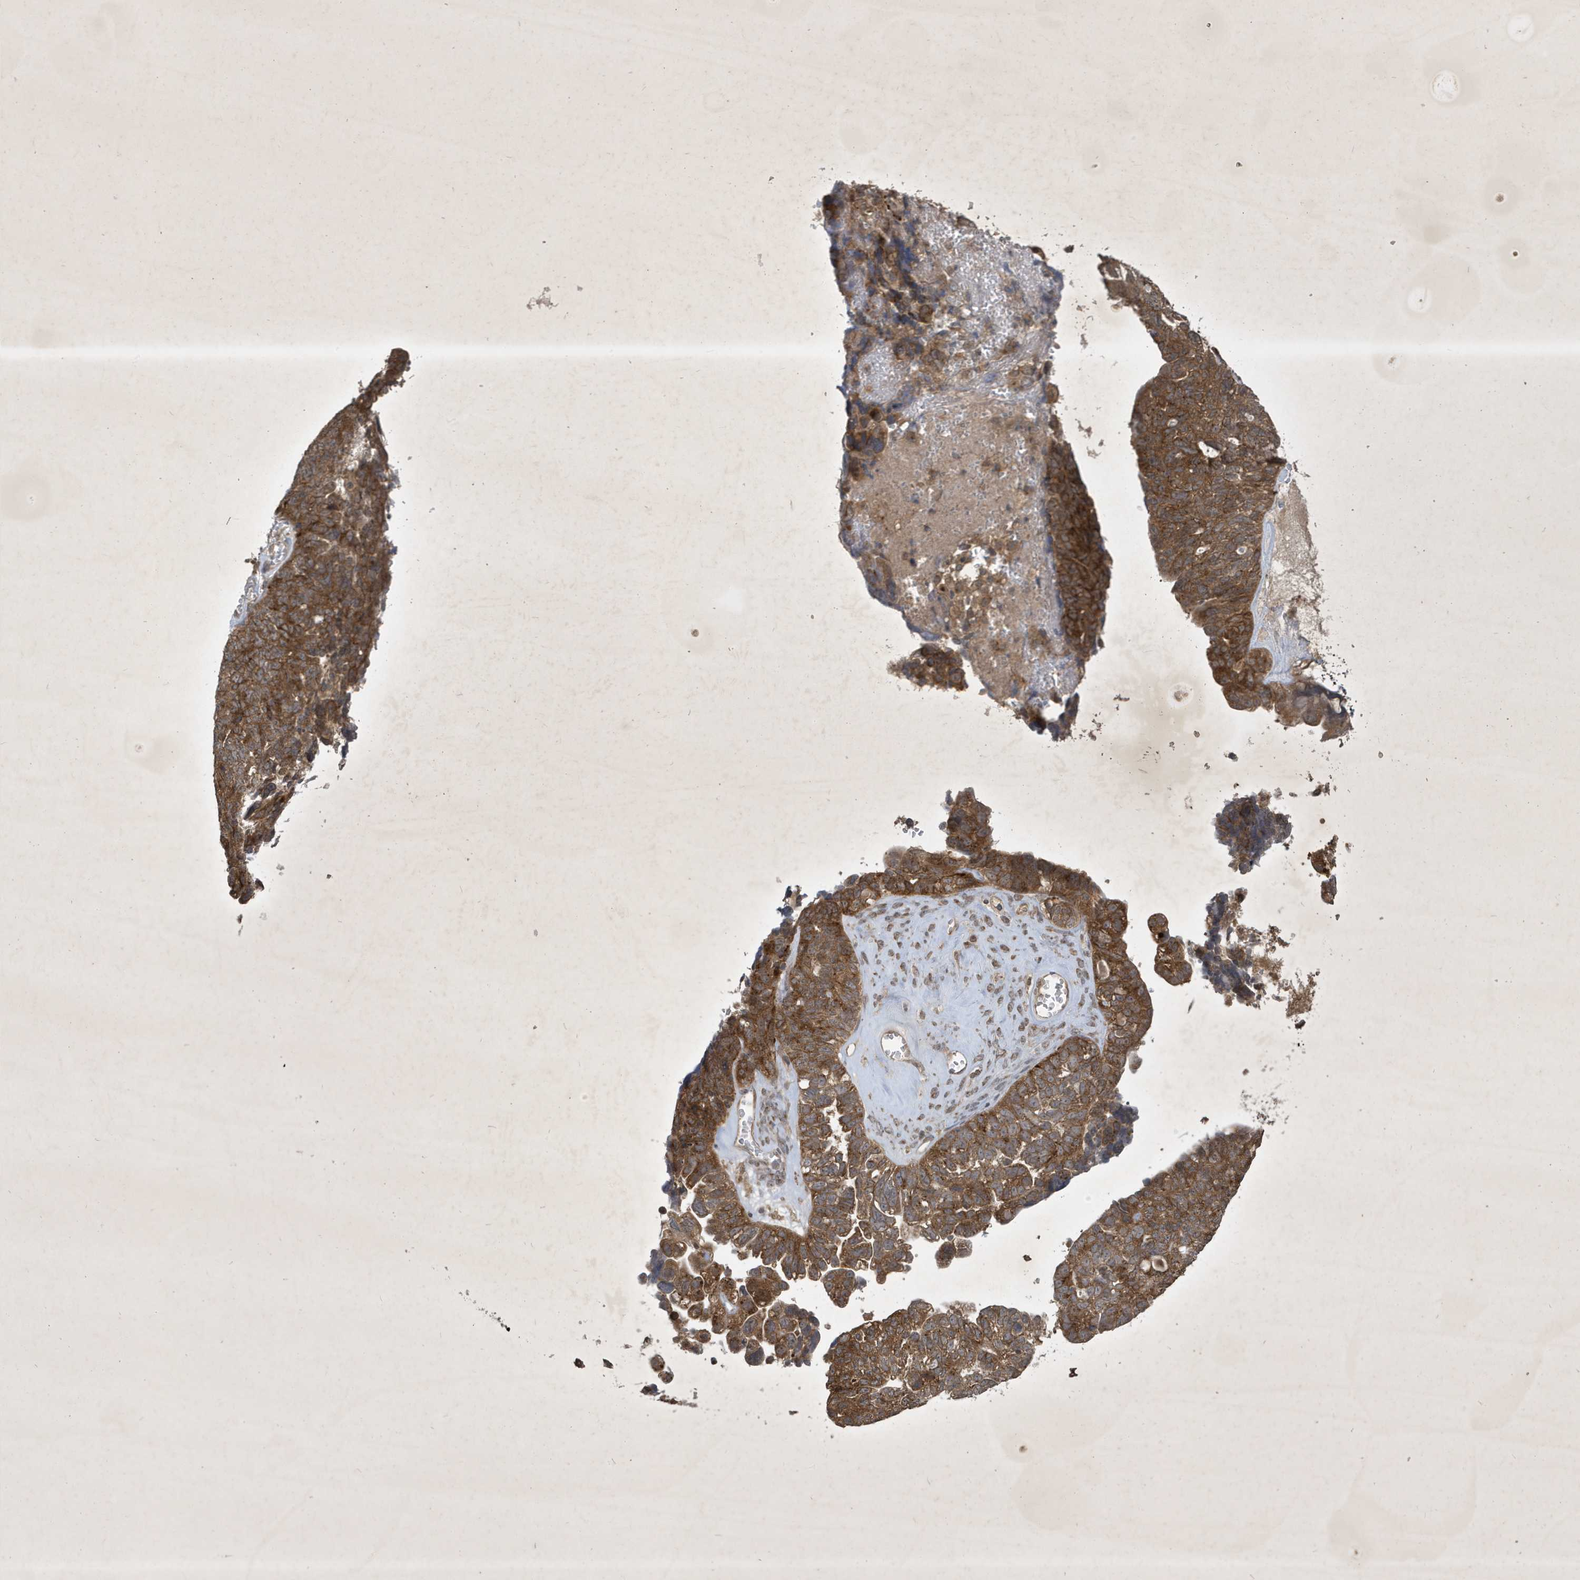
{"staining": {"intensity": "moderate", "quantity": ">75%", "location": "cytoplasmic/membranous"}, "tissue": "ovarian cancer", "cell_type": "Tumor cells", "image_type": "cancer", "snomed": [{"axis": "morphology", "description": "Cystadenocarcinoma, serous, NOS"}, {"axis": "topography", "description": "Ovary"}], "caption": "The micrograph exhibits immunohistochemical staining of serous cystadenocarcinoma (ovarian). There is moderate cytoplasmic/membranous expression is seen in about >75% of tumor cells. The protein of interest is stained brown, and the nuclei are stained in blue (DAB IHC with brightfield microscopy, high magnification).", "gene": "STX10", "patient": {"sex": "female", "age": 79}}